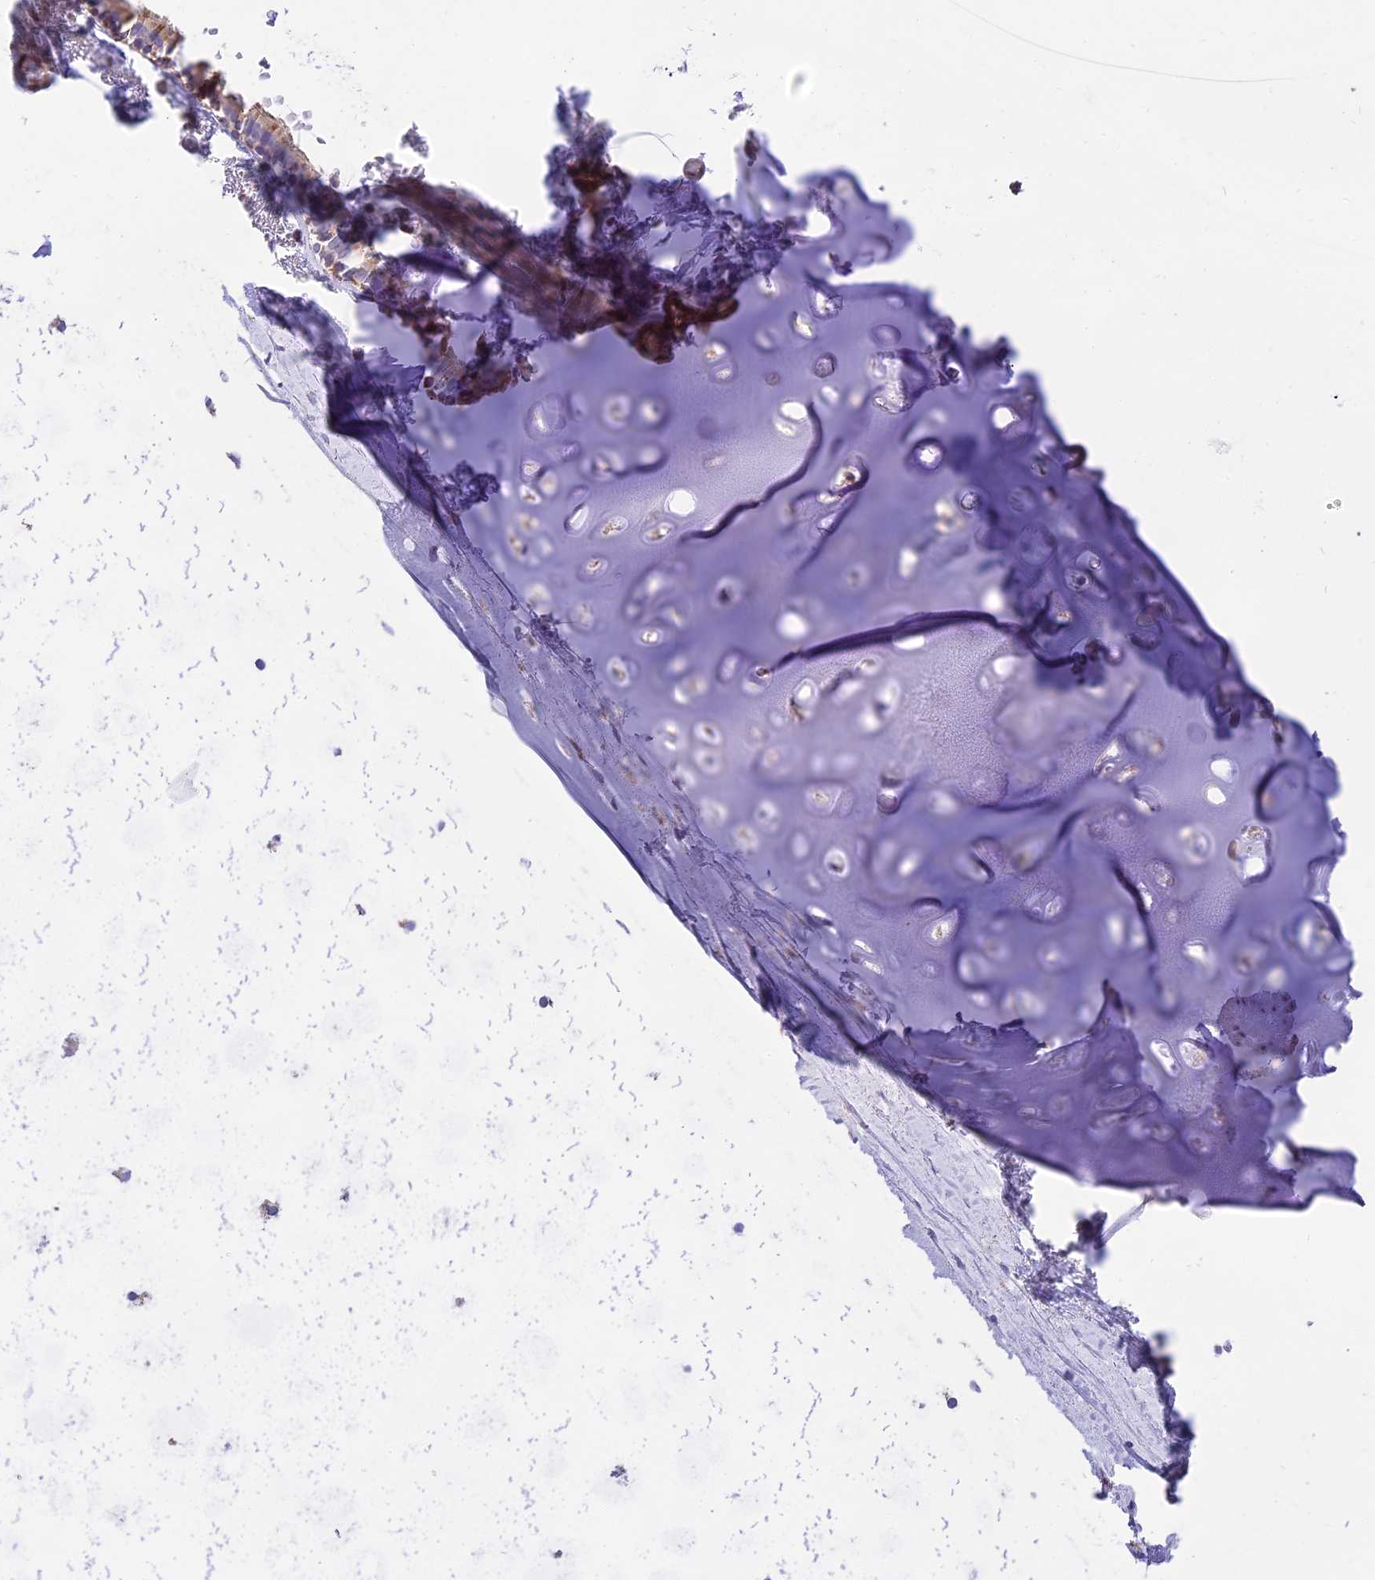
{"staining": {"intensity": "negative", "quantity": "none", "location": "none"}, "tissue": "adipose tissue", "cell_type": "Adipocytes", "image_type": "normal", "snomed": [{"axis": "morphology", "description": "Normal tissue, NOS"}, {"axis": "topography", "description": "Lymph node"}, {"axis": "topography", "description": "Bronchus"}], "caption": "Immunohistochemistry photomicrograph of benign human adipose tissue stained for a protein (brown), which displays no positivity in adipocytes.", "gene": "DOC2B", "patient": {"sex": "male", "age": 63}}